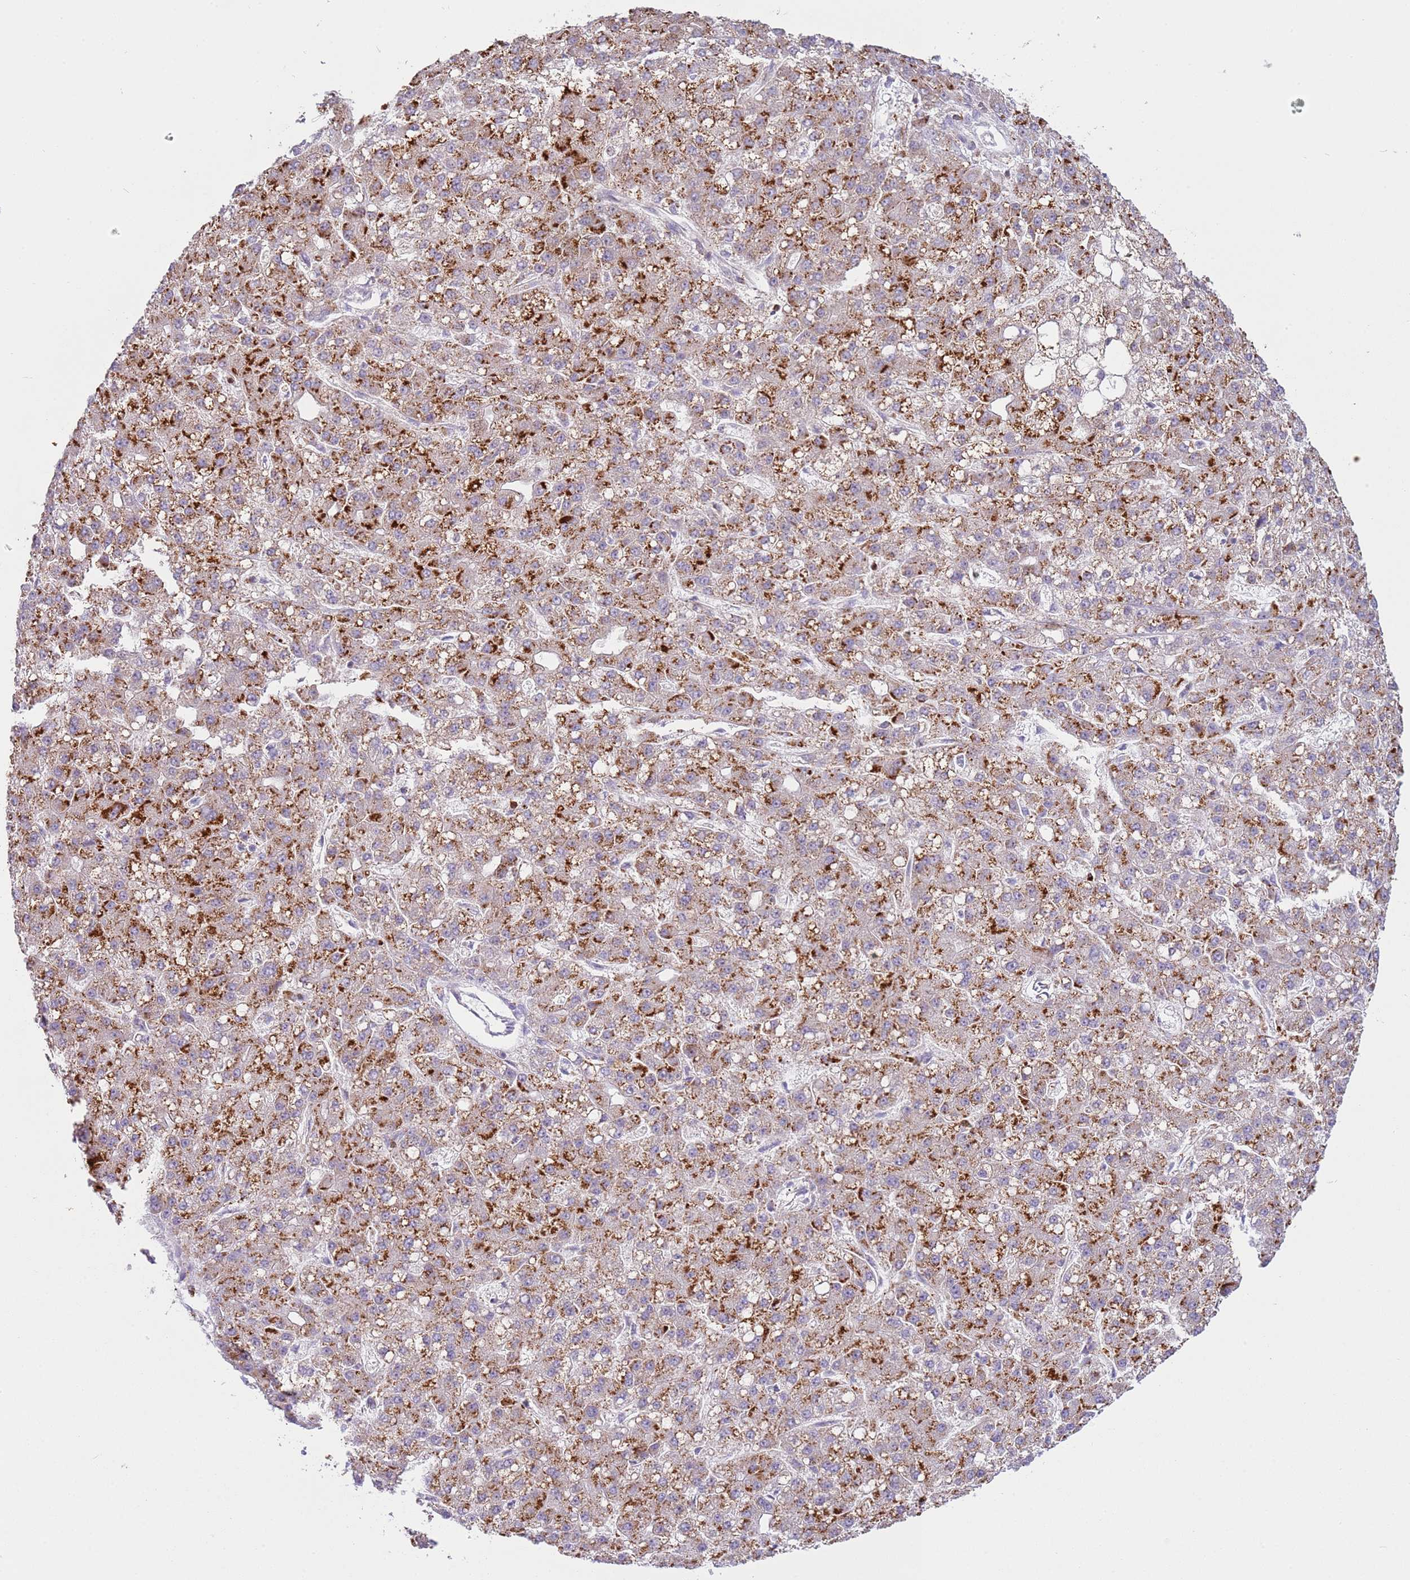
{"staining": {"intensity": "strong", "quantity": ">75%", "location": "cytoplasmic/membranous"}, "tissue": "liver cancer", "cell_type": "Tumor cells", "image_type": "cancer", "snomed": [{"axis": "morphology", "description": "Carcinoma, Hepatocellular, NOS"}, {"axis": "topography", "description": "Liver"}], "caption": "A brown stain shows strong cytoplasmic/membranous staining of a protein in liver cancer tumor cells. The staining was performed using DAB (3,3'-diaminobenzidine), with brown indicating positive protein expression. Nuclei are stained blue with hematoxylin.", "gene": "TTPAL", "patient": {"sex": "male", "age": 67}}